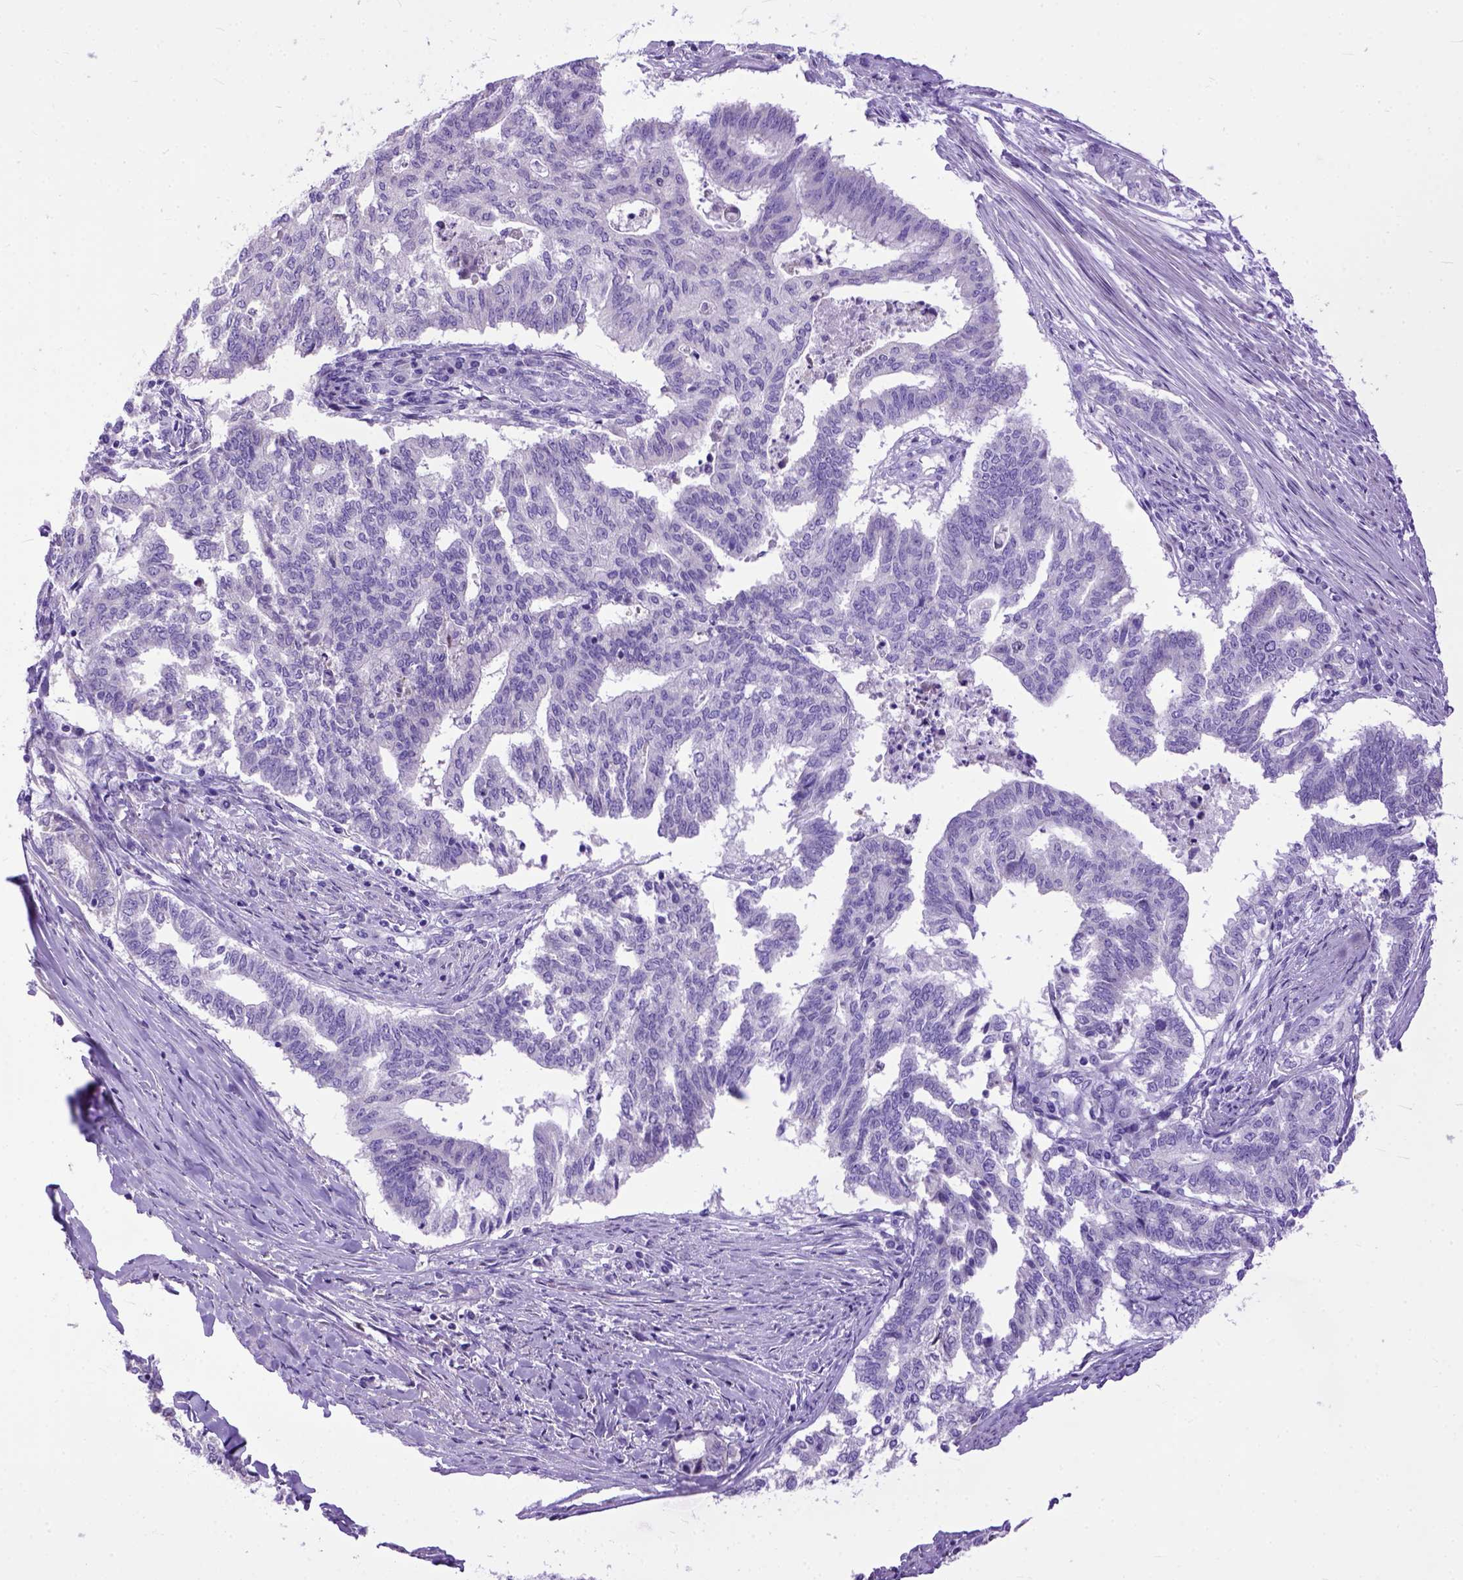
{"staining": {"intensity": "negative", "quantity": "none", "location": "none"}, "tissue": "endometrial cancer", "cell_type": "Tumor cells", "image_type": "cancer", "snomed": [{"axis": "morphology", "description": "Adenocarcinoma, NOS"}, {"axis": "topography", "description": "Endometrium"}], "caption": "Immunohistochemistry micrograph of adenocarcinoma (endometrial) stained for a protein (brown), which demonstrates no staining in tumor cells. (DAB (3,3'-diaminobenzidine) immunohistochemistry, high magnification).", "gene": "CRB1", "patient": {"sex": "female", "age": 79}}